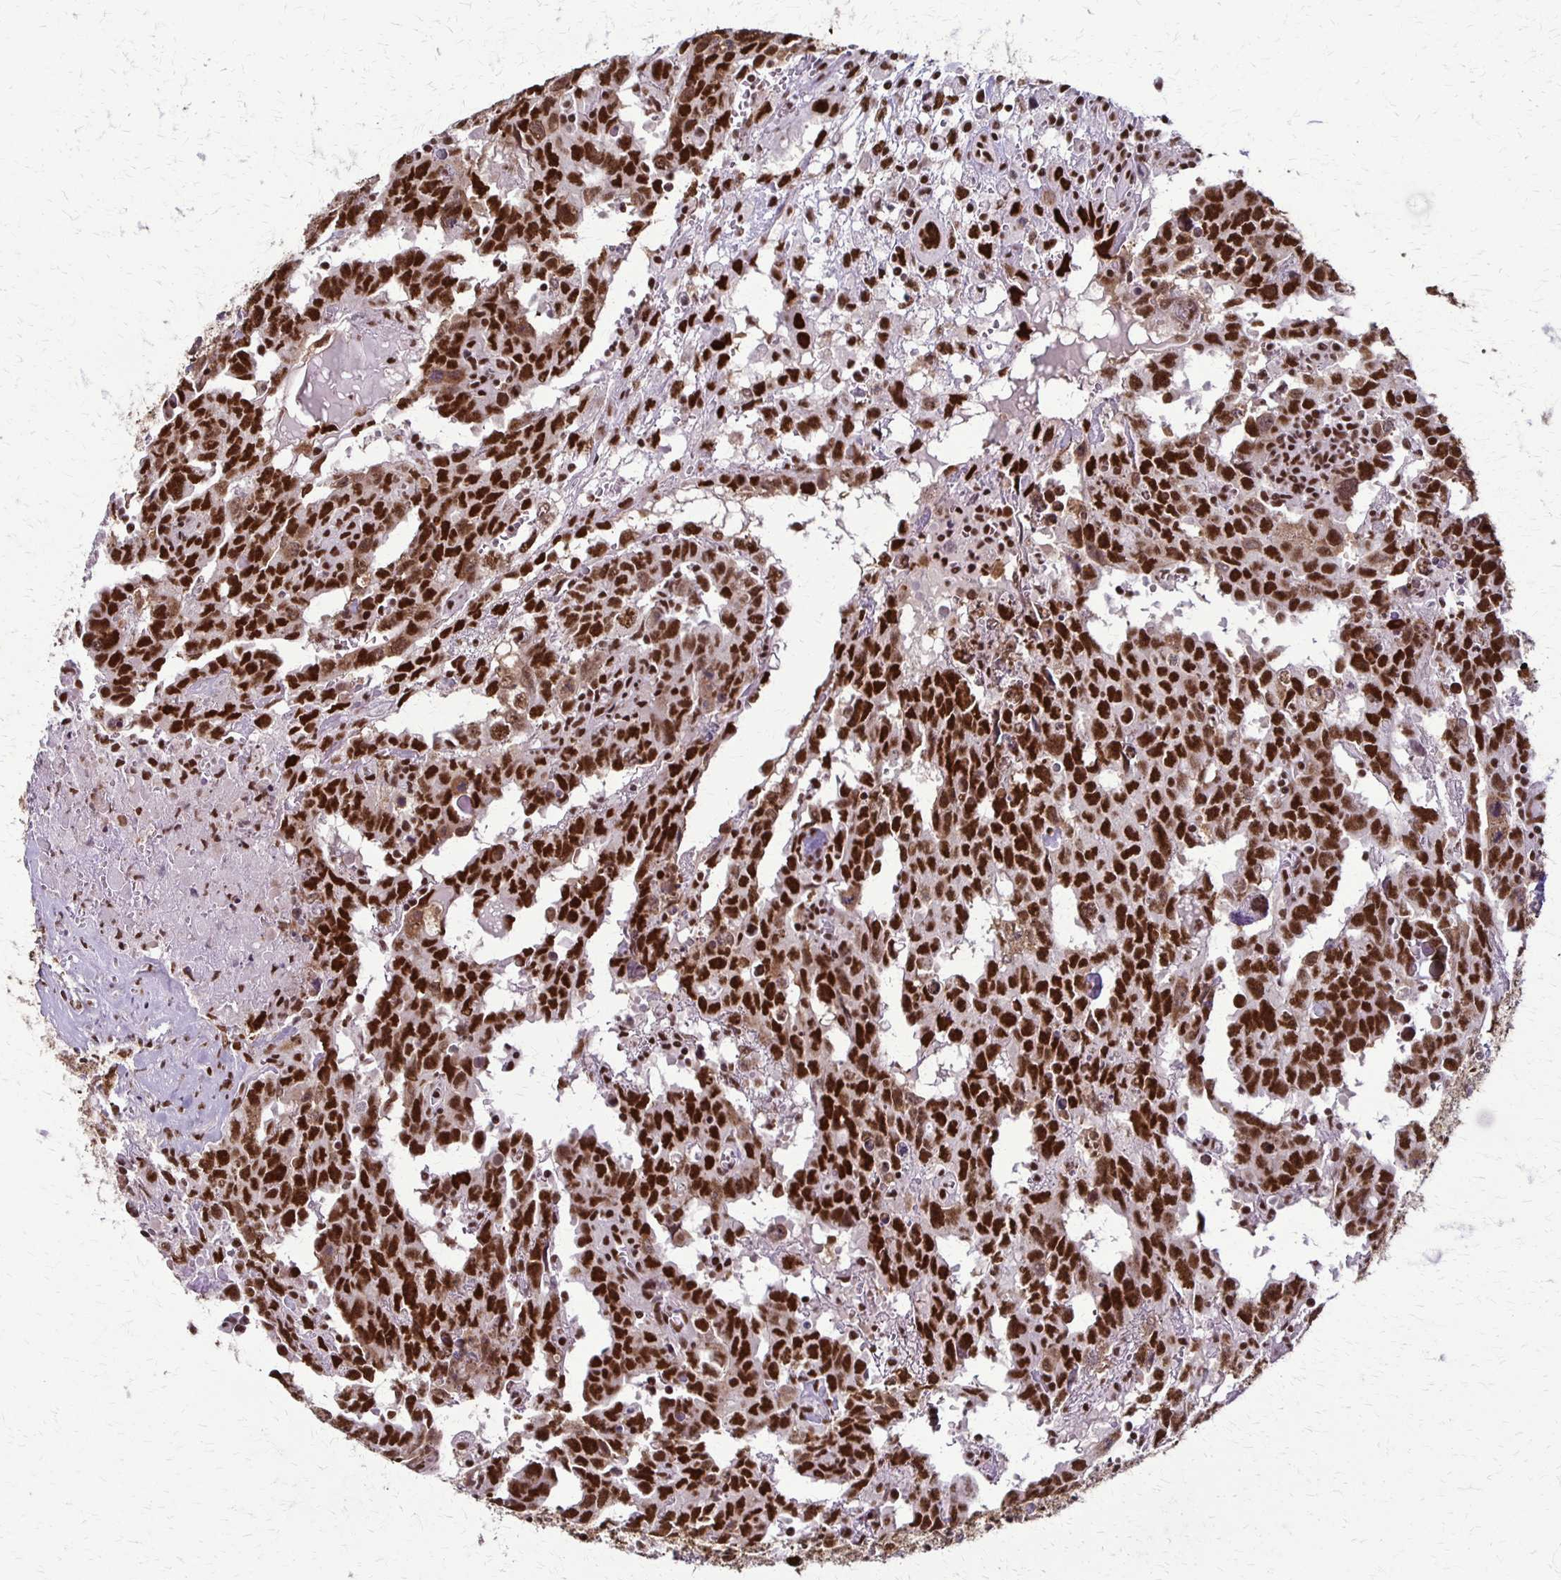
{"staining": {"intensity": "strong", "quantity": ">75%", "location": "nuclear"}, "tissue": "testis cancer", "cell_type": "Tumor cells", "image_type": "cancer", "snomed": [{"axis": "morphology", "description": "Carcinoma, Embryonal, NOS"}, {"axis": "topography", "description": "Testis"}], "caption": "Immunohistochemical staining of testis cancer (embryonal carcinoma) shows high levels of strong nuclear protein staining in about >75% of tumor cells.", "gene": "XRCC6", "patient": {"sex": "male", "age": 22}}